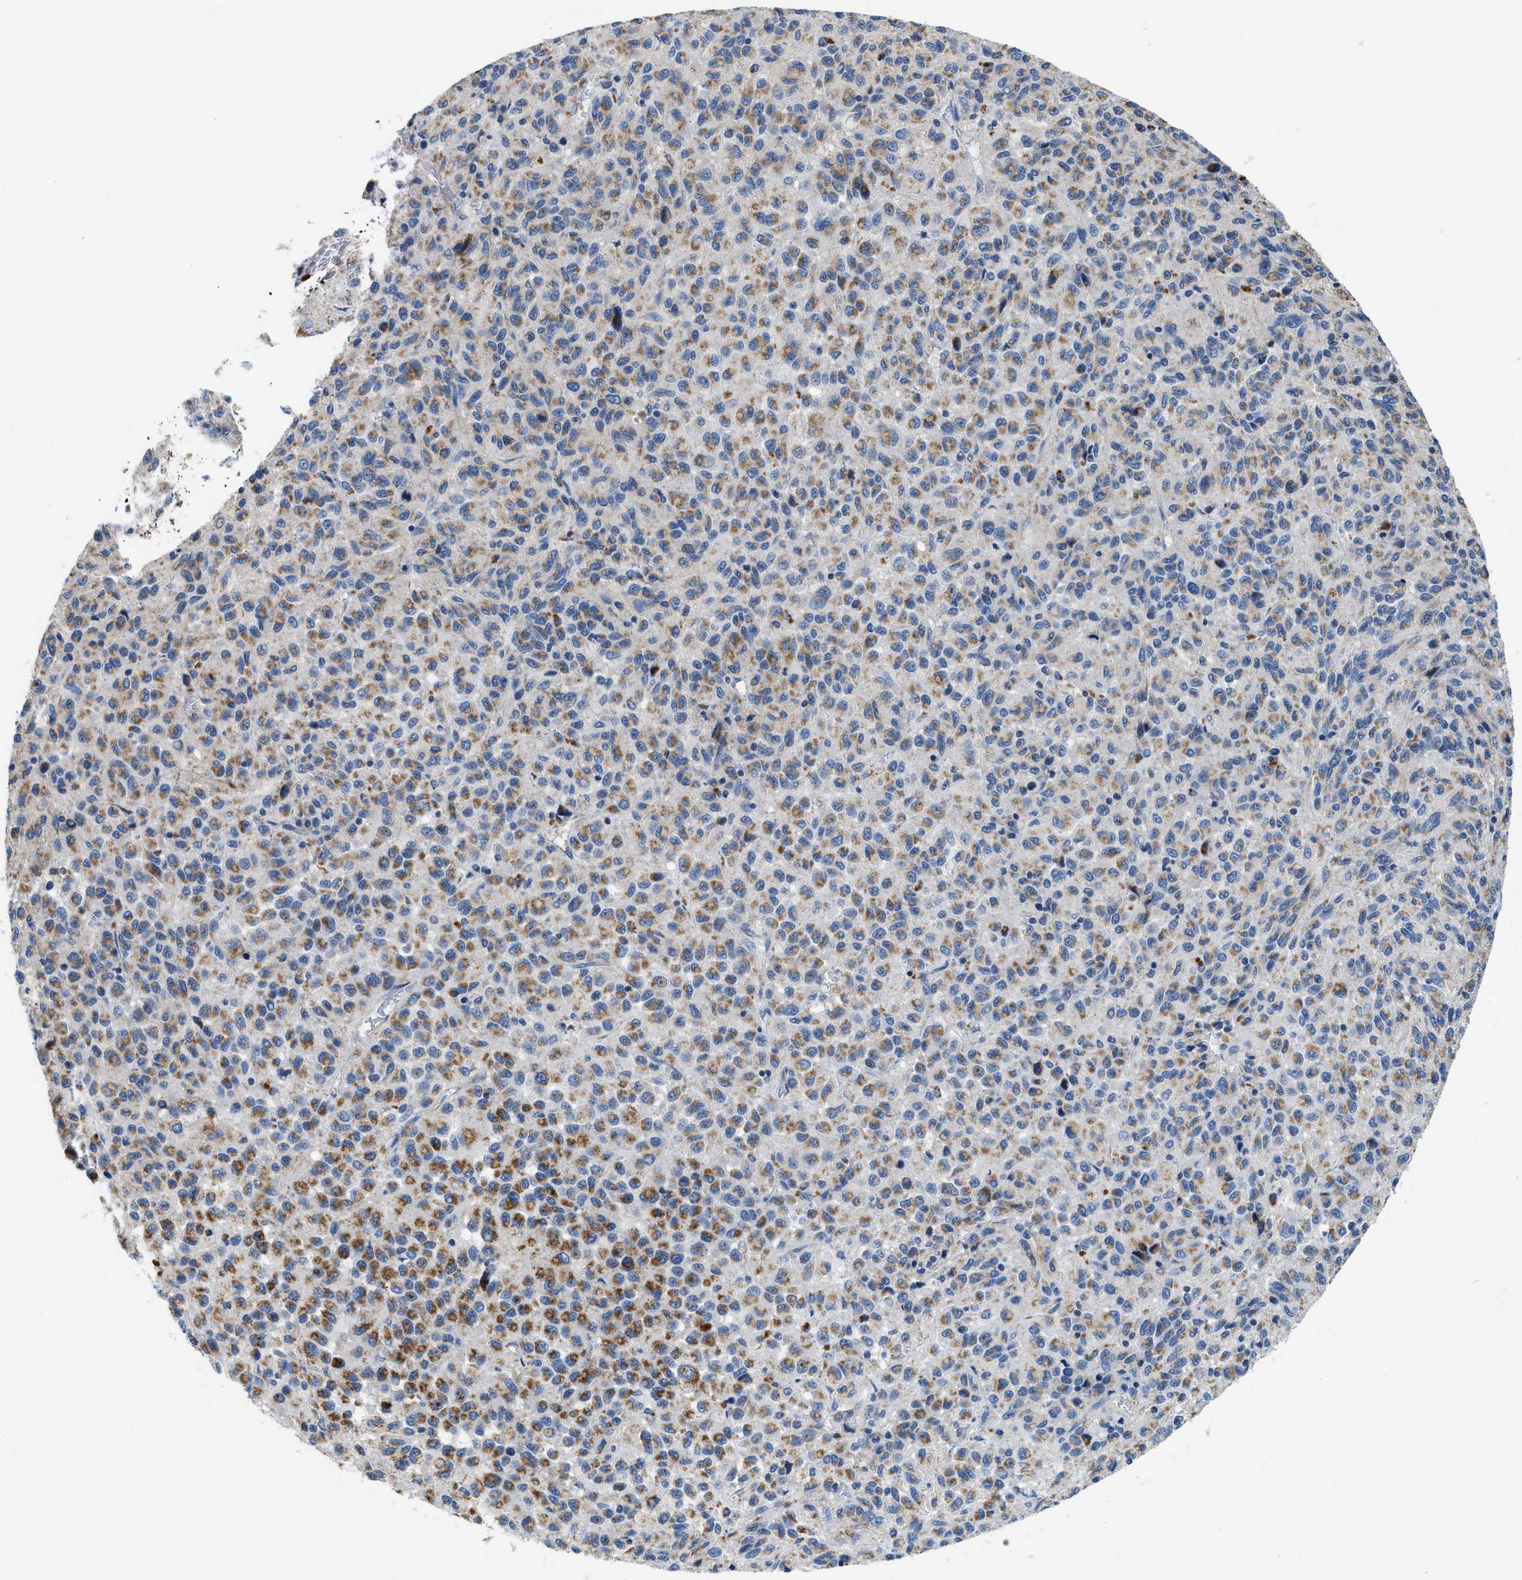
{"staining": {"intensity": "weak", "quantity": ">75%", "location": "cytoplasmic/membranous"}, "tissue": "melanoma", "cell_type": "Tumor cells", "image_type": "cancer", "snomed": [{"axis": "morphology", "description": "Malignant melanoma, Metastatic site"}, {"axis": "topography", "description": "Lung"}], "caption": "Weak cytoplasmic/membranous staining is present in about >75% of tumor cells in melanoma. The staining was performed using DAB (3,3'-diaminobenzidine), with brown indicating positive protein expression. Nuclei are stained blue with hematoxylin.", "gene": "SLC25A13", "patient": {"sex": "male", "age": 64}}